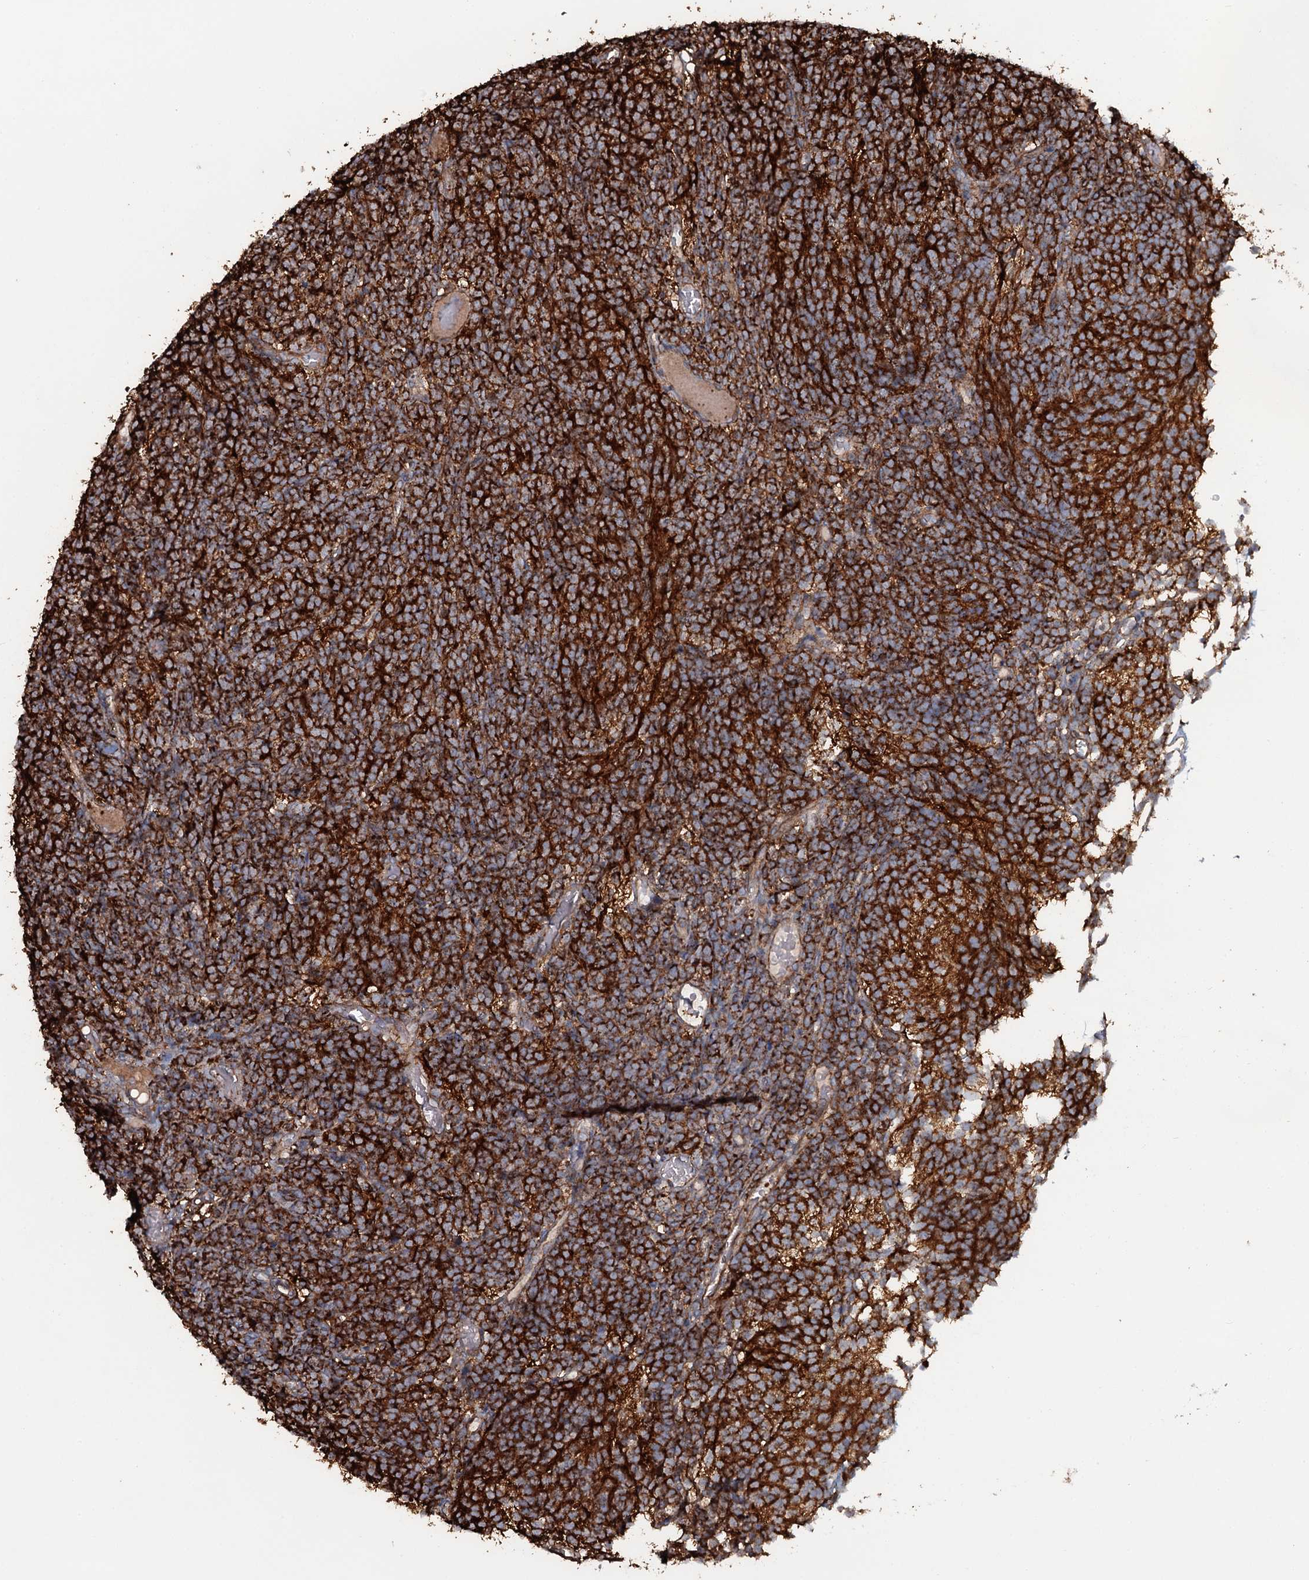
{"staining": {"intensity": "strong", "quantity": ">75%", "location": "cytoplasmic/membranous"}, "tissue": "glioma", "cell_type": "Tumor cells", "image_type": "cancer", "snomed": [{"axis": "morphology", "description": "Glioma, malignant, Low grade"}, {"axis": "topography", "description": "Brain"}], "caption": "Protein expression analysis of glioma displays strong cytoplasmic/membranous staining in approximately >75% of tumor cells.", "gene": "VWA8", "patient": {"sex": "female", "age": 1}}